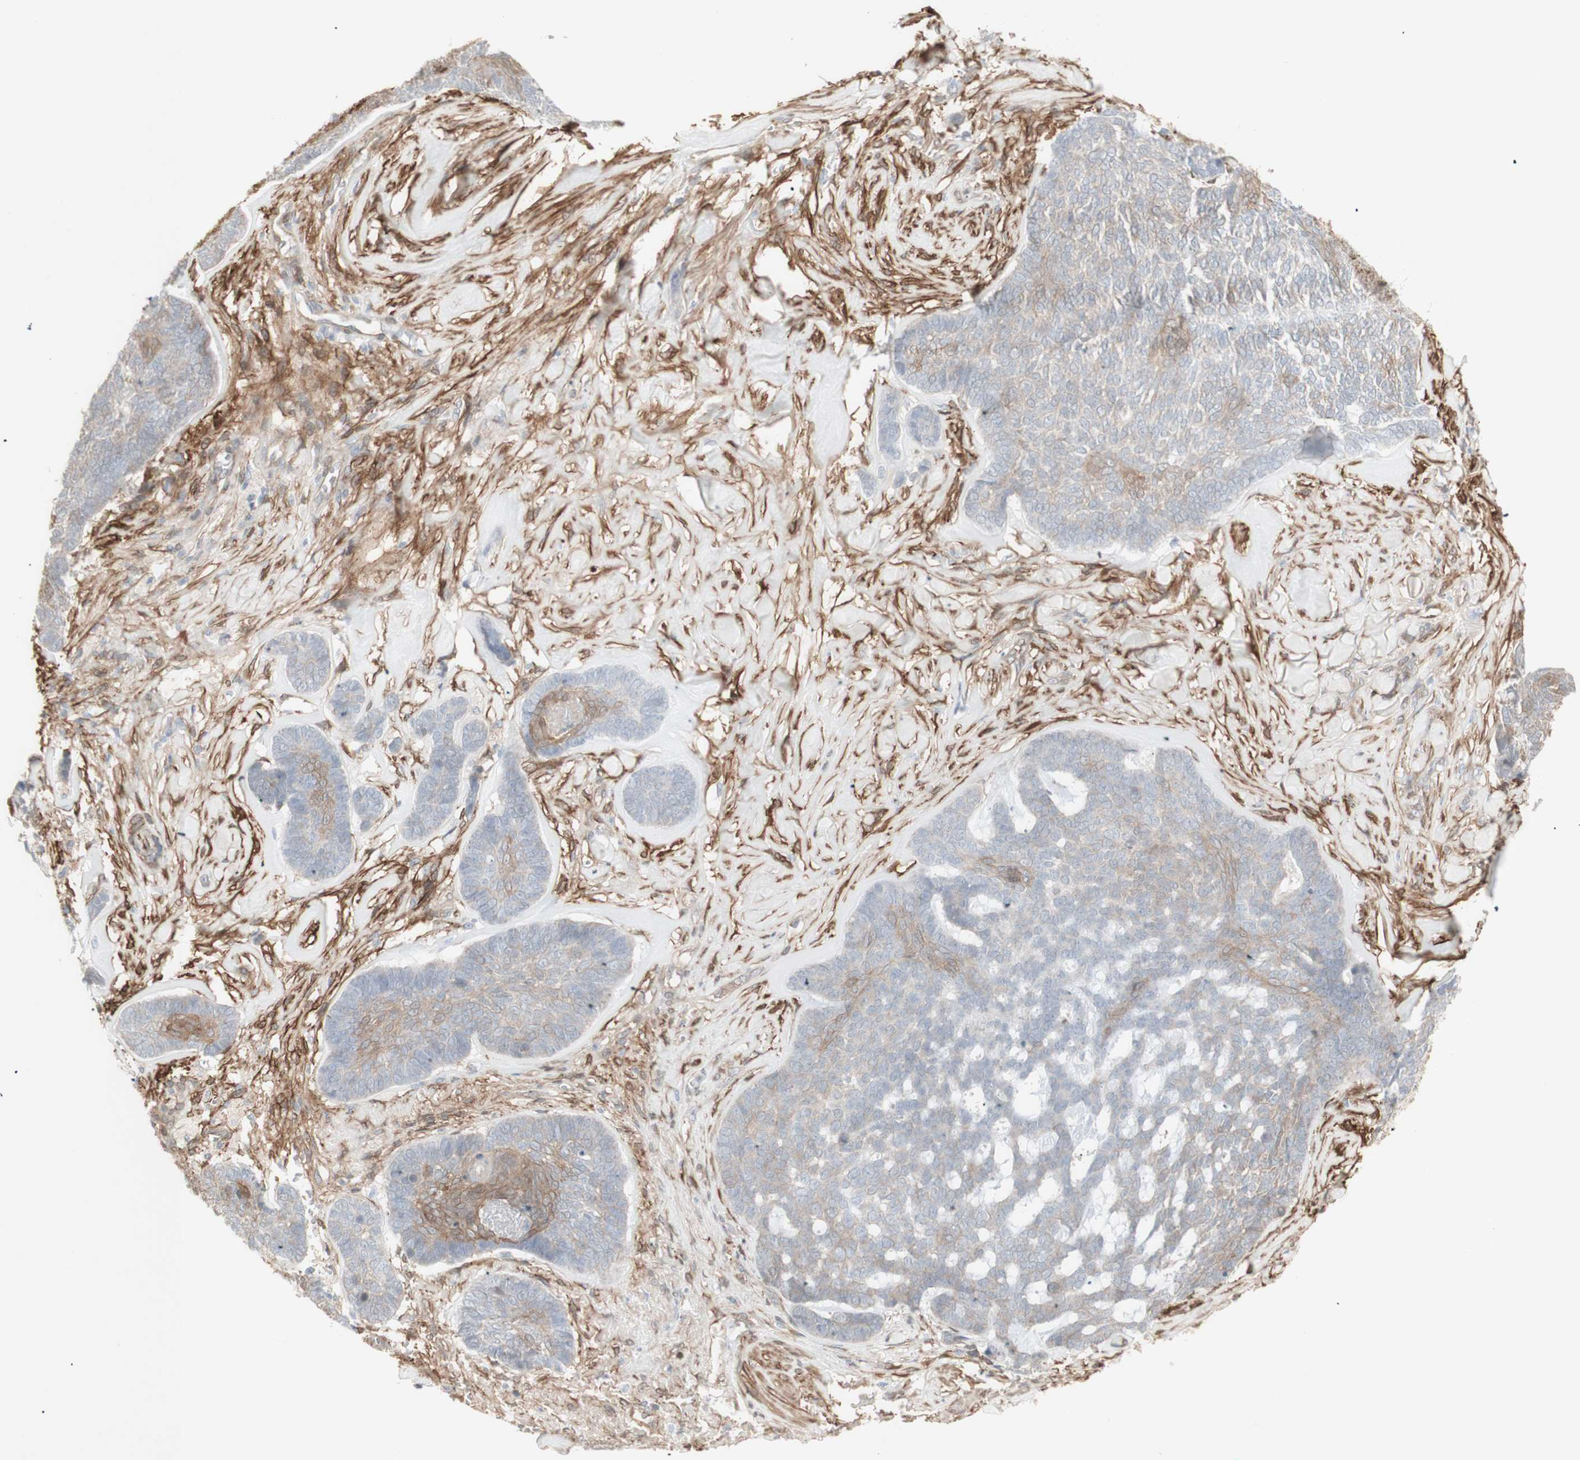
{"staining": {"intensity": "moderate", "quantity": "<25%", "location": "cytoplasmic/membranous"}, "tissue": "skin cancer", "cell_type": "Tumor cells", "image_type": "cancer", "snomed": [{"axis": "morphology", "description": "Basal cell carcinoma"}, {"axis": "topography", "description": "Skin"}], "caption": "Basal cell carcinoma (skin) stained with a brown dye exhibits moderate cytoplasmic/membranous positive staining in approximately <25% of tumor cells.", "gene": "CNN3", "patient": {"sex": "male", "age": 84}}